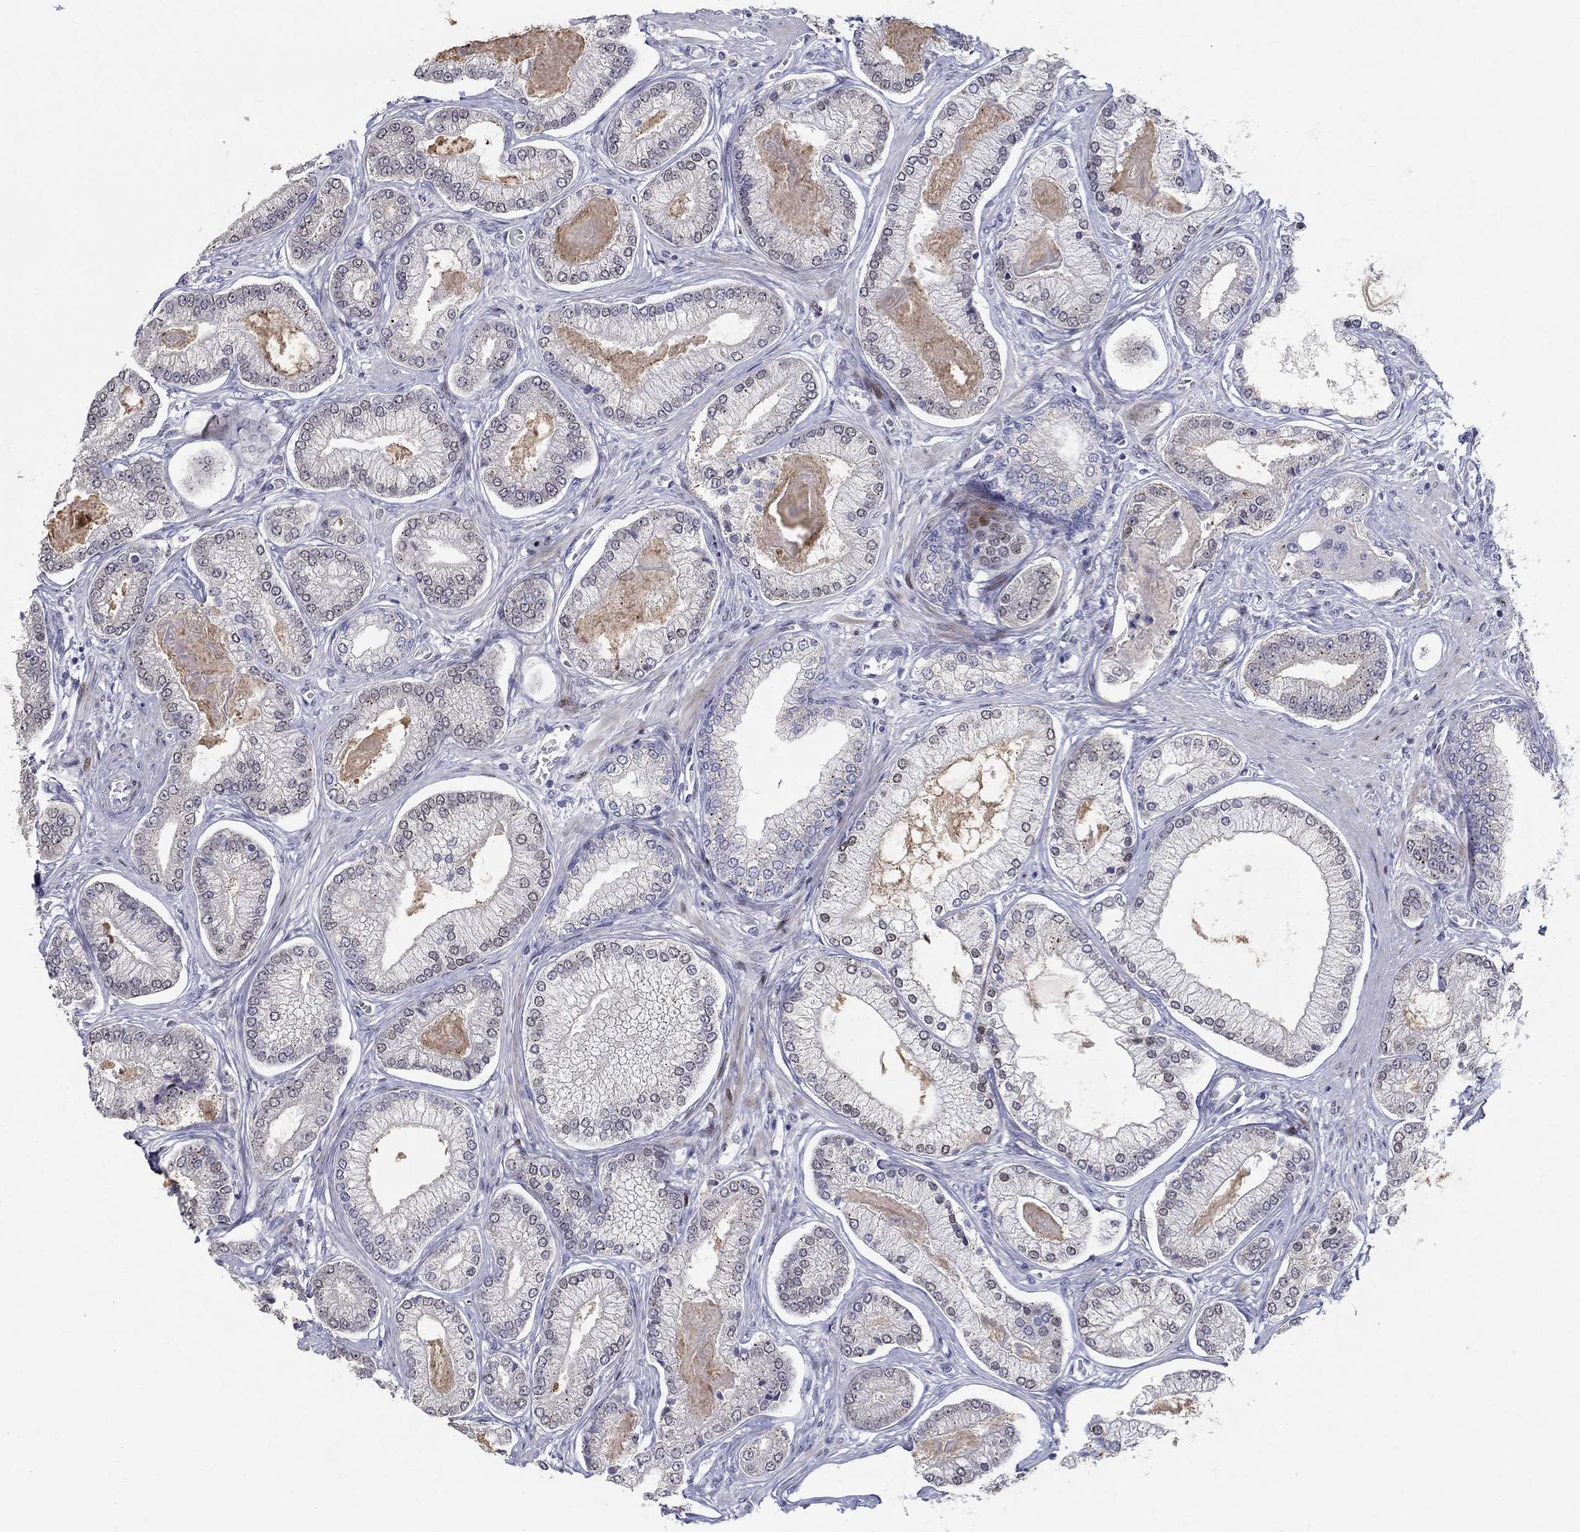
{"staining": {"intensity": "negative", "quantity": "none", "location": "none"}, "tissue": "prostate cancer", "cell_type": "Tumor cells", "image_type": "cancer", "snomed": [{"axis": "morphology", "description": "Adenocarcinoma, Low grade"}, {"axis": "topography", "description": "Prostate"}], "caption": "DAB (3,3'-diaminobenzidine) immunohistochemical staining of prostate cancer reveals no significant expression in tumor cells.", "gene": "RAPGEF5", "patient": {"sex": "male", "age": 57}}